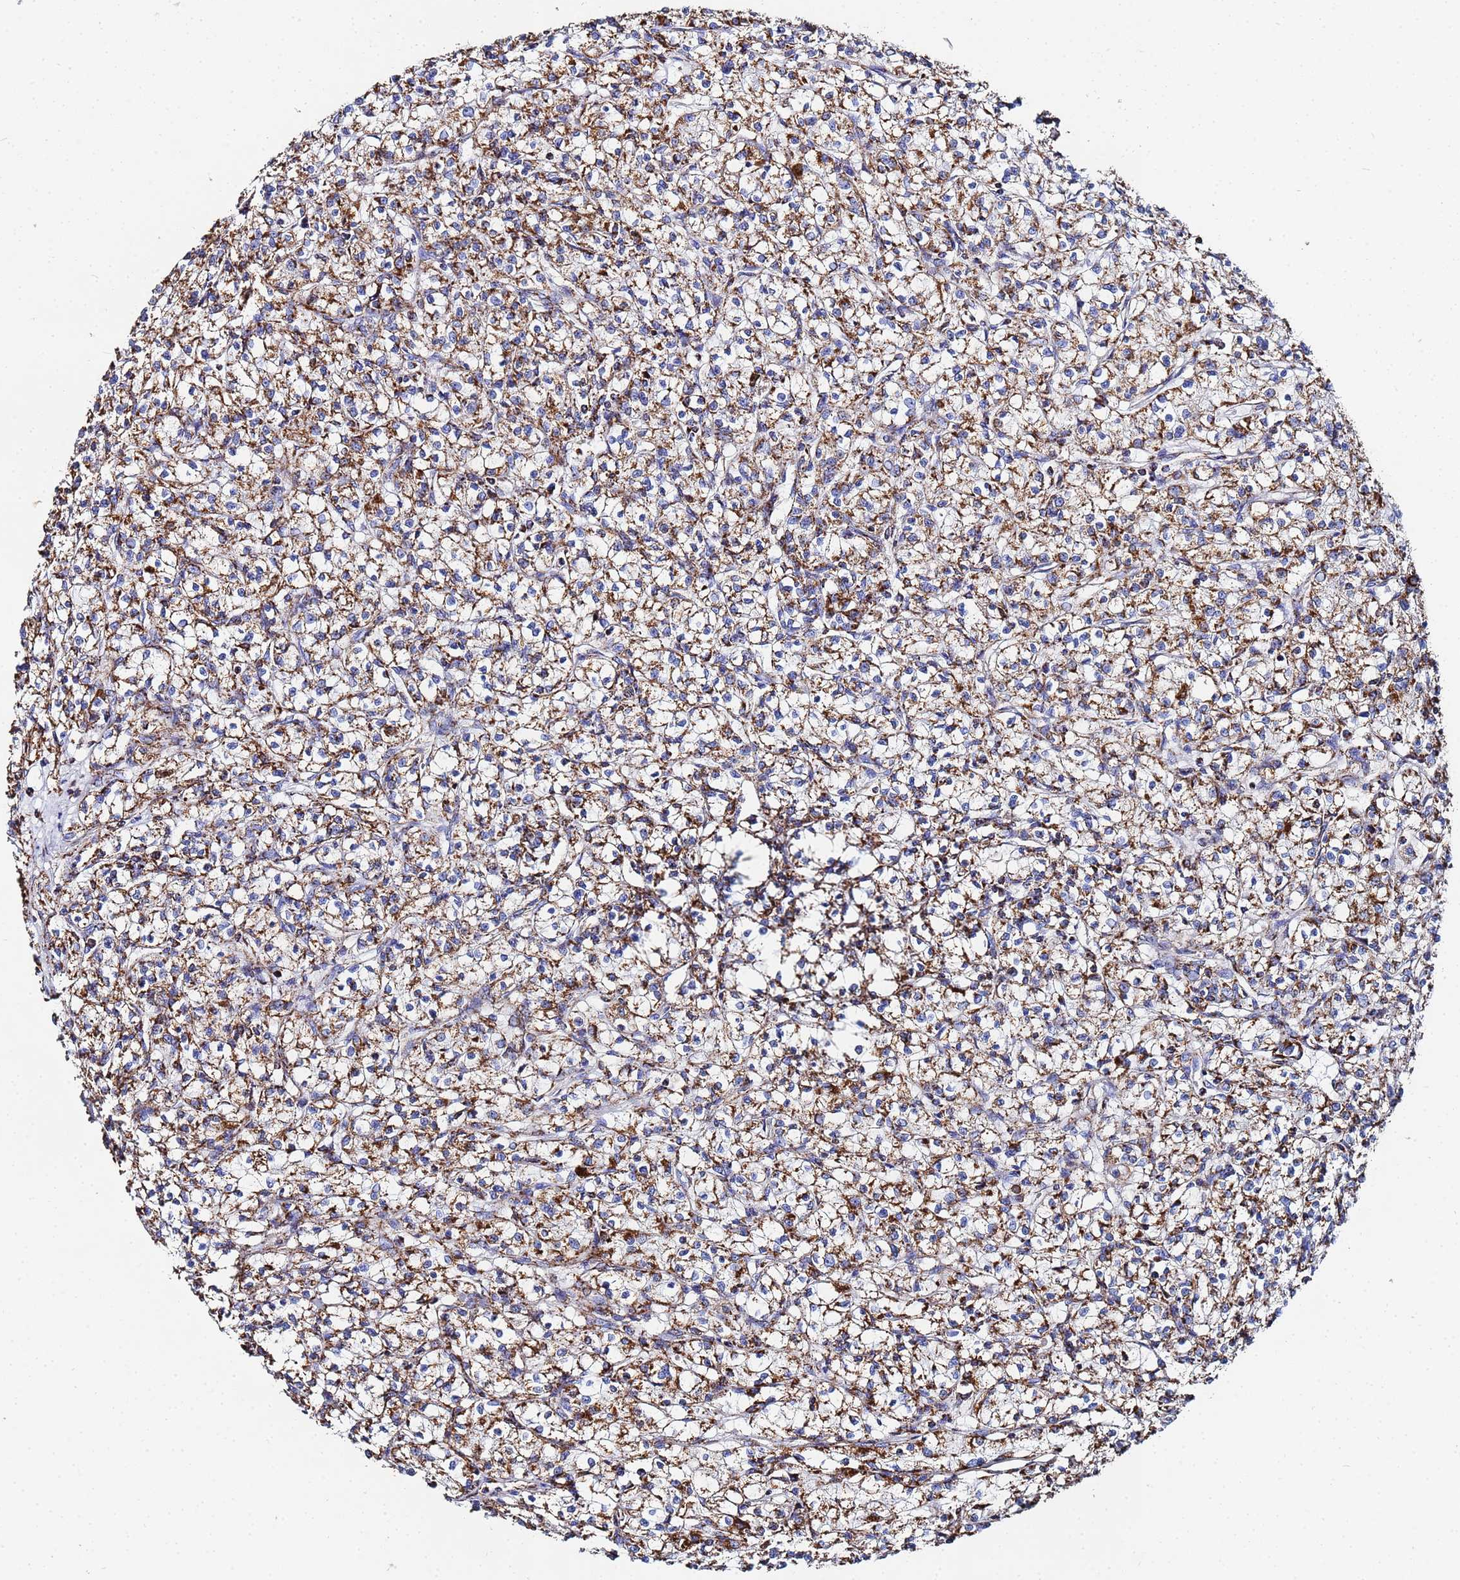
{"staining": {"intensity": "strong", "quantity": ">75%", "location": "cytoplasmic/membranous"}, "tissue": "renal cancer", "cell_type": "Tumor cells", "image_type": "cancer", "snomed": [{"axis": "morphology", "description": "Adenocarcinoma, NOS"}, {"axis": "topography", "description": "Kidney"}], "caption": "A photomicrograph showing strong cytoplasmic/membranous expression in about >75% of tumor cells in adenocarcinoma (renal), as visualized by brown immunohistochemical staining.", "gene": "GLUD1", "patient": {"sex": "female", "age": 59}}